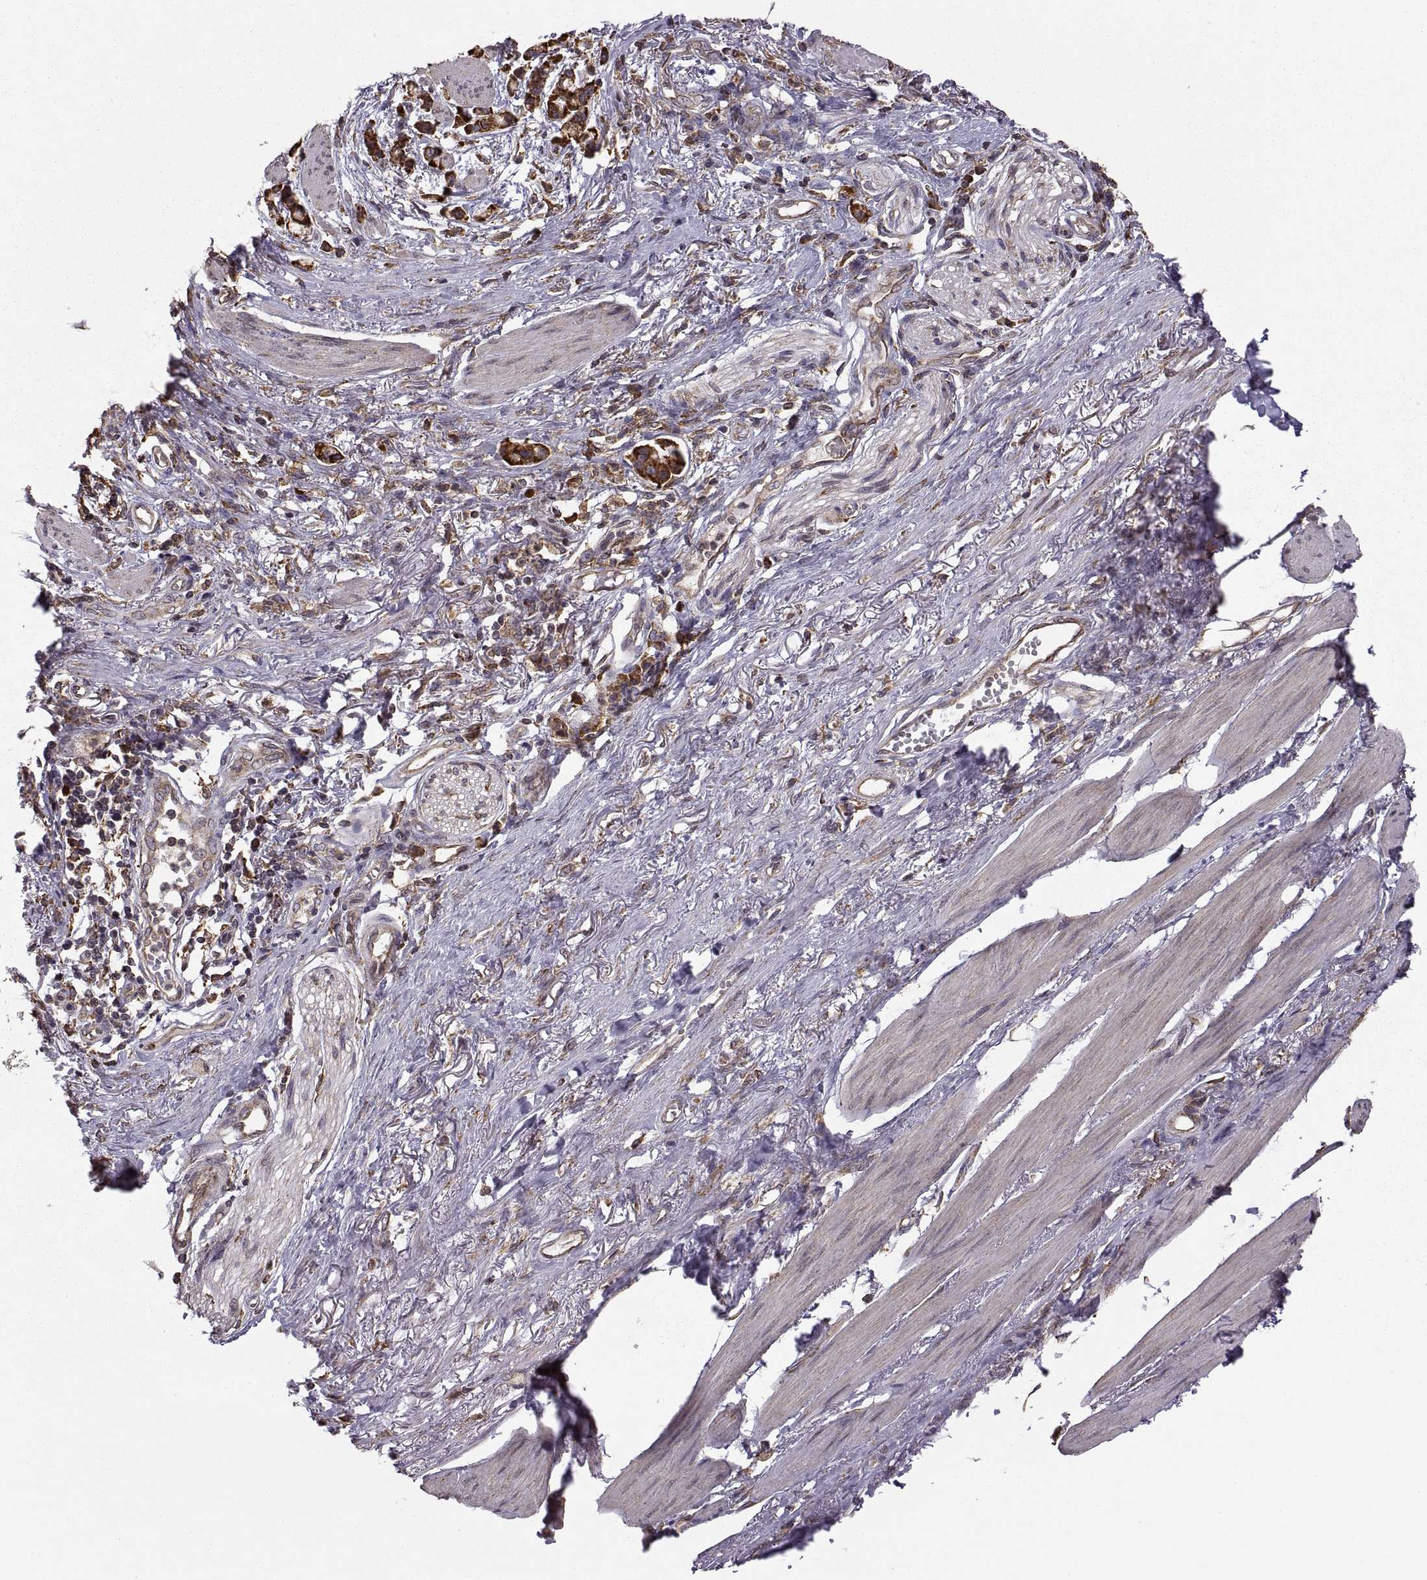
{"staining": {"intensity": "strong", "quantity": ">75%", "location": "cytoplasmic/membranous"}, "tissue": "stomach cancer", "cell_type": "Tumor cells", "image_type": "cancer", "snomed": [{"axis": "morphology", "description": "Adenocarcinoma, NOS"}, {"axis": "topography", "description": "Stomach"}], "caption": "The histopathology image shows a brown stain indicating the presence of a protein in the cytoplasmic/membranous of tumor cells in stomach adenocarcinoma.", "gene": "PDIA3", "patient": {"sex": "female", "age": 81}}